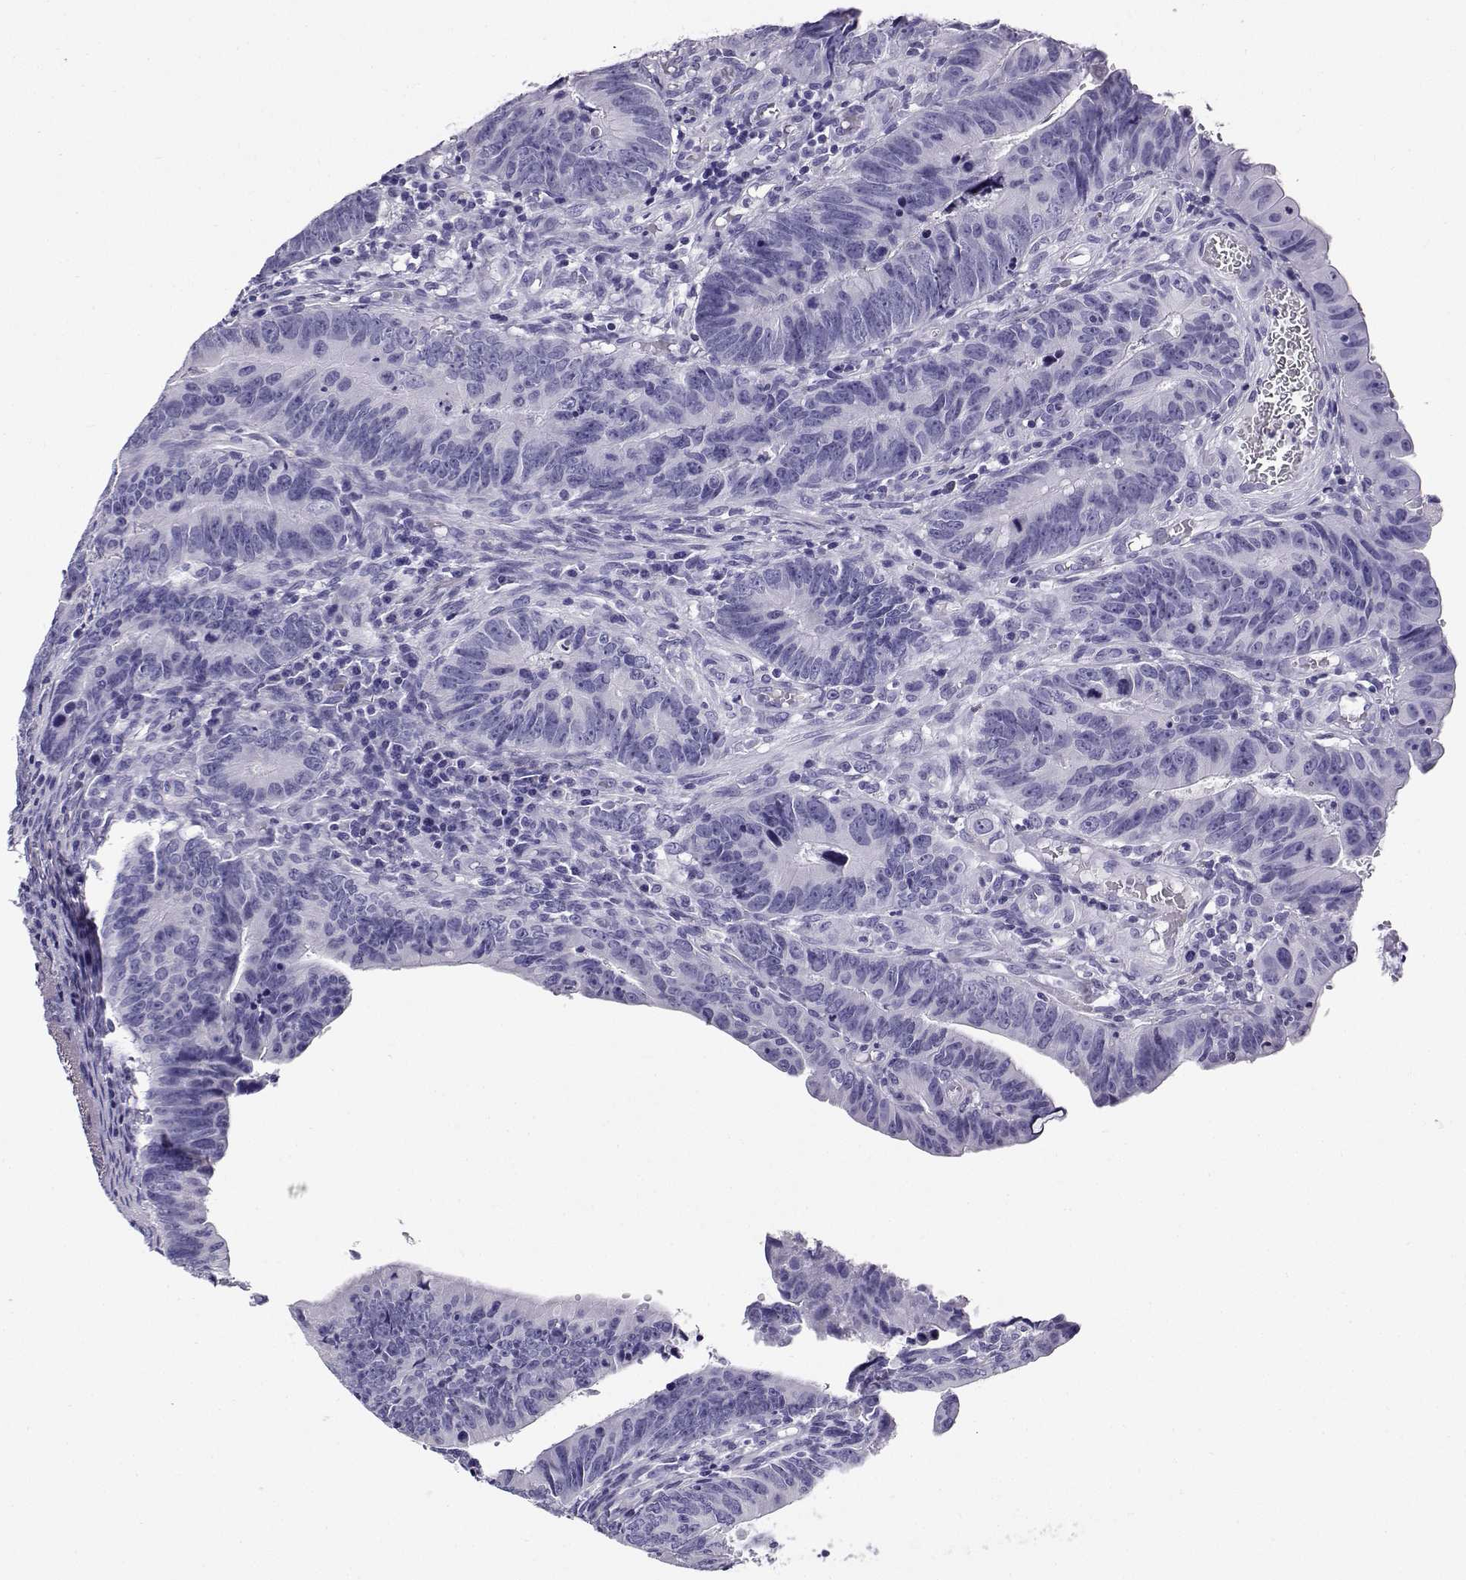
{"staining": {"intensity": "negative", "quantity": "none", "location": "none"}, "tissue": "colorectal cancer", "cell_type": "Tumor cells", "image_type": "cancer", "snomed": [{"axis": "morphology", "description": "Adenocarcinoma, NOS"}, {"axis": "topography", "description": "Colon"}], "caption": "An IHC micrograph of colorectal cancer is shown. There is no staining in tumor cells of colorectal cancer.", "gene": "CABS1", "patient": {"sex": "female", "age": 87}}